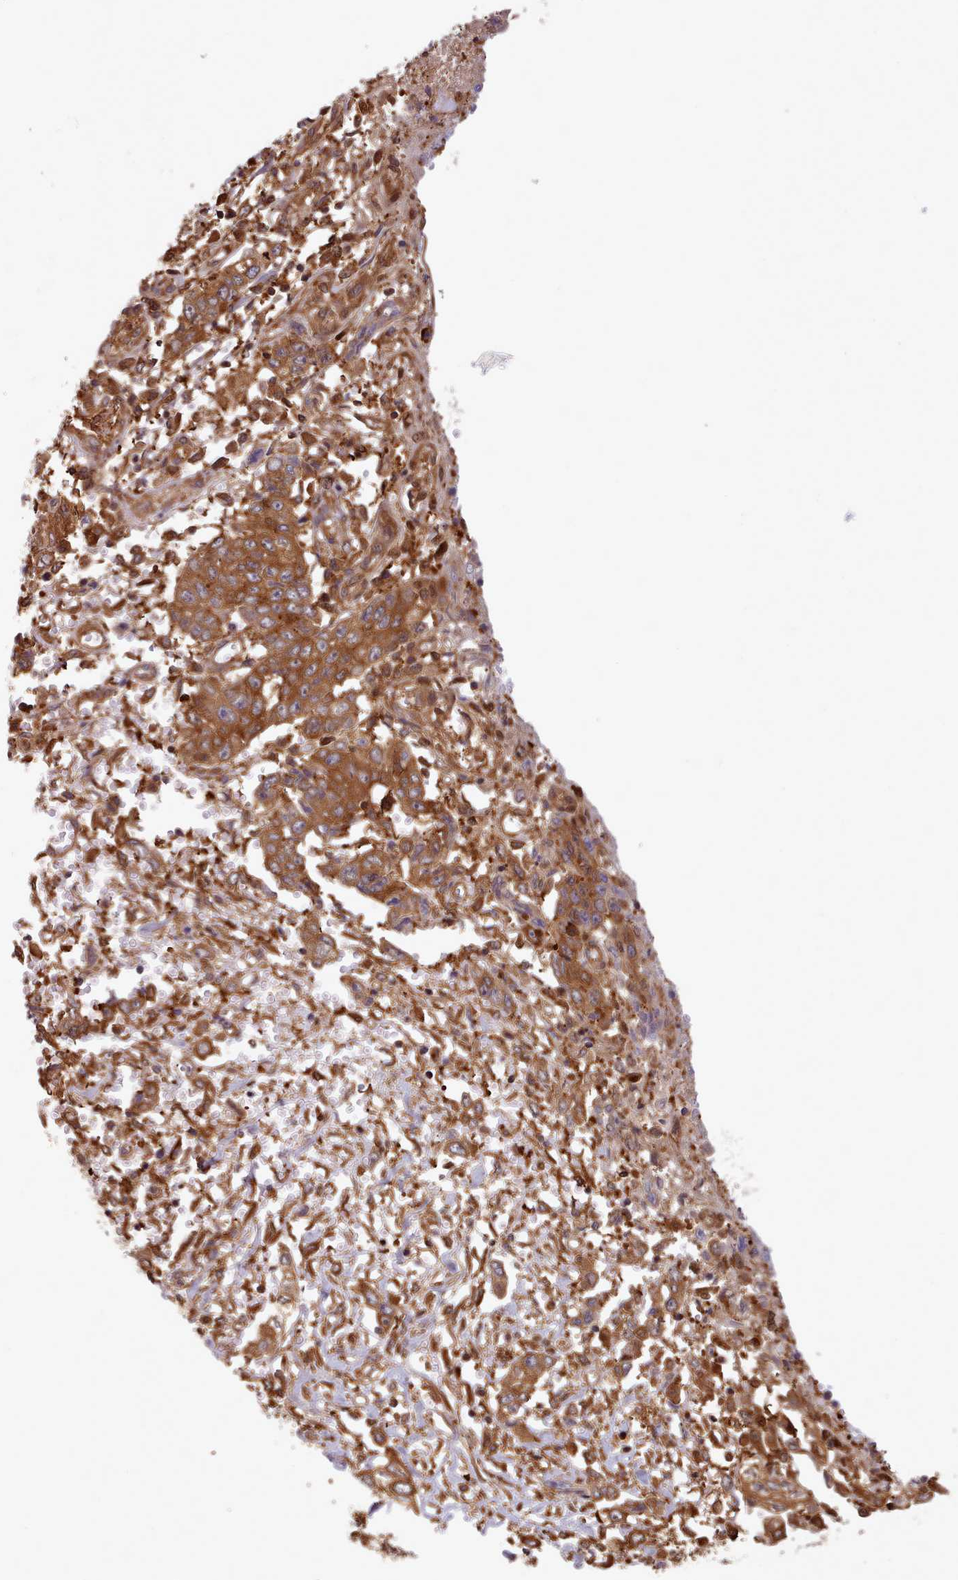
{"staining": {"intensity": "strong", "quantity": ">75%", "location": "cytoplasmic/membranous"}, "tissue": "stomach cancer", "cell_type": "Tumor cells", "image_type": "cancer", "snomed": [{"axis": "morphology", "description": "Adenocarcinoma, NOS"}, {"axis": "topography", "description": "Stomach, upper"}], "caption": "Immunohistochemistry photomicrograph of neoplastic tissue: adenocarcinoma (stomach) stained using IHC reveals high levels of strong protein expression localized specifically in the cytoplasmic/membranous of tumor cells, appearing as a cytoplasmic/membranous brown color.", "gene": "SLC4A9", "patient": {"sex": "male", "age": 62}}